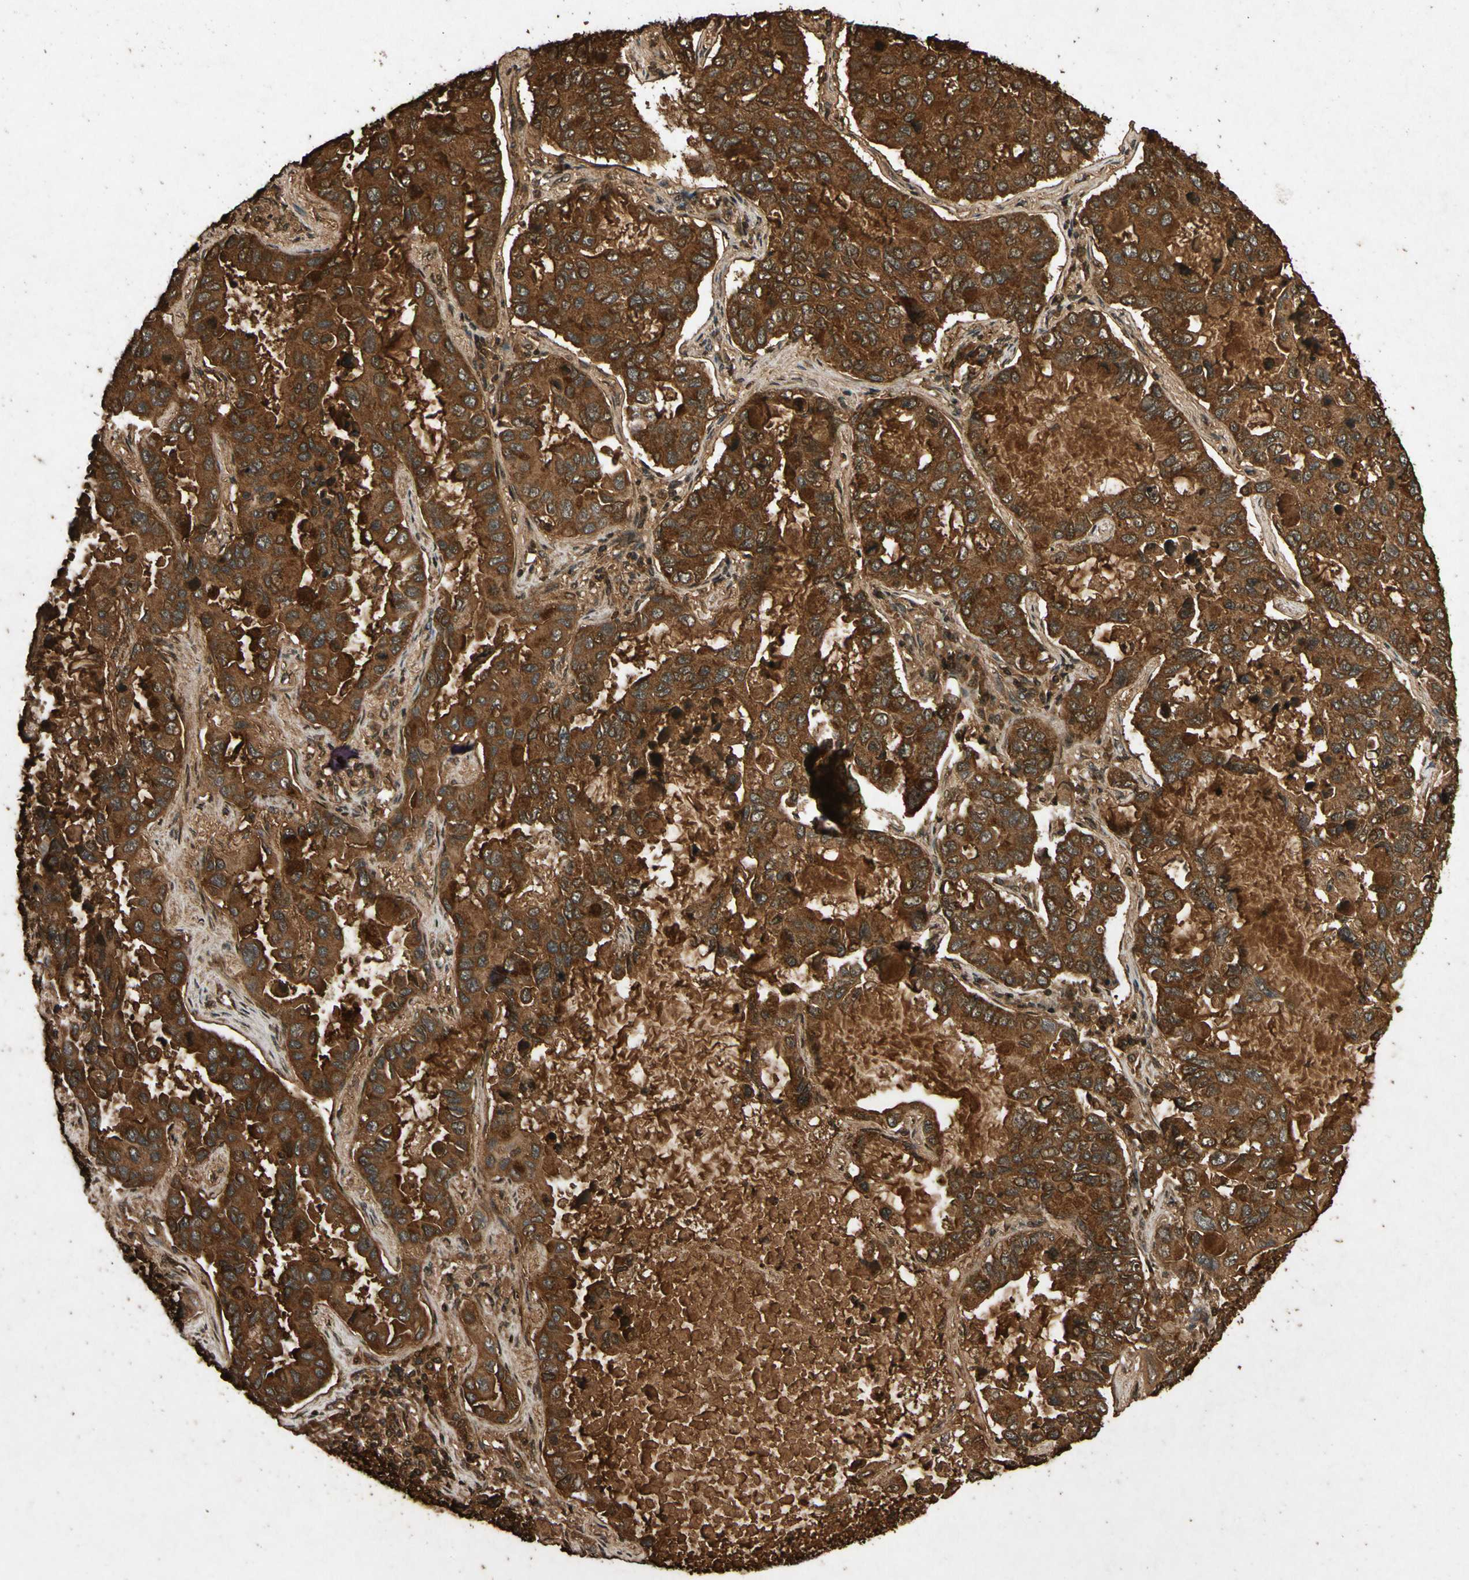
{"staining": {"intensity": "strong", "quantity": ">75%", "location": "cytoplasmic/membranous"}, "tissue": "lung cancer", "cell_type": "Tumor cells", "image_type": "cancer", "snomed": [{"axis": "morphology", "description": "Adenocarcinoma, NOS"}, {"axis": "topography", "description": "Lung"}], "caption": "Lung cancer stained for a protein (brown) displays strong cytoplasmic/membranous positive positivity in approximately >75% of tumor cells.", "gene": "TXN2", "patient": {"sex": "male", "age": 64}}